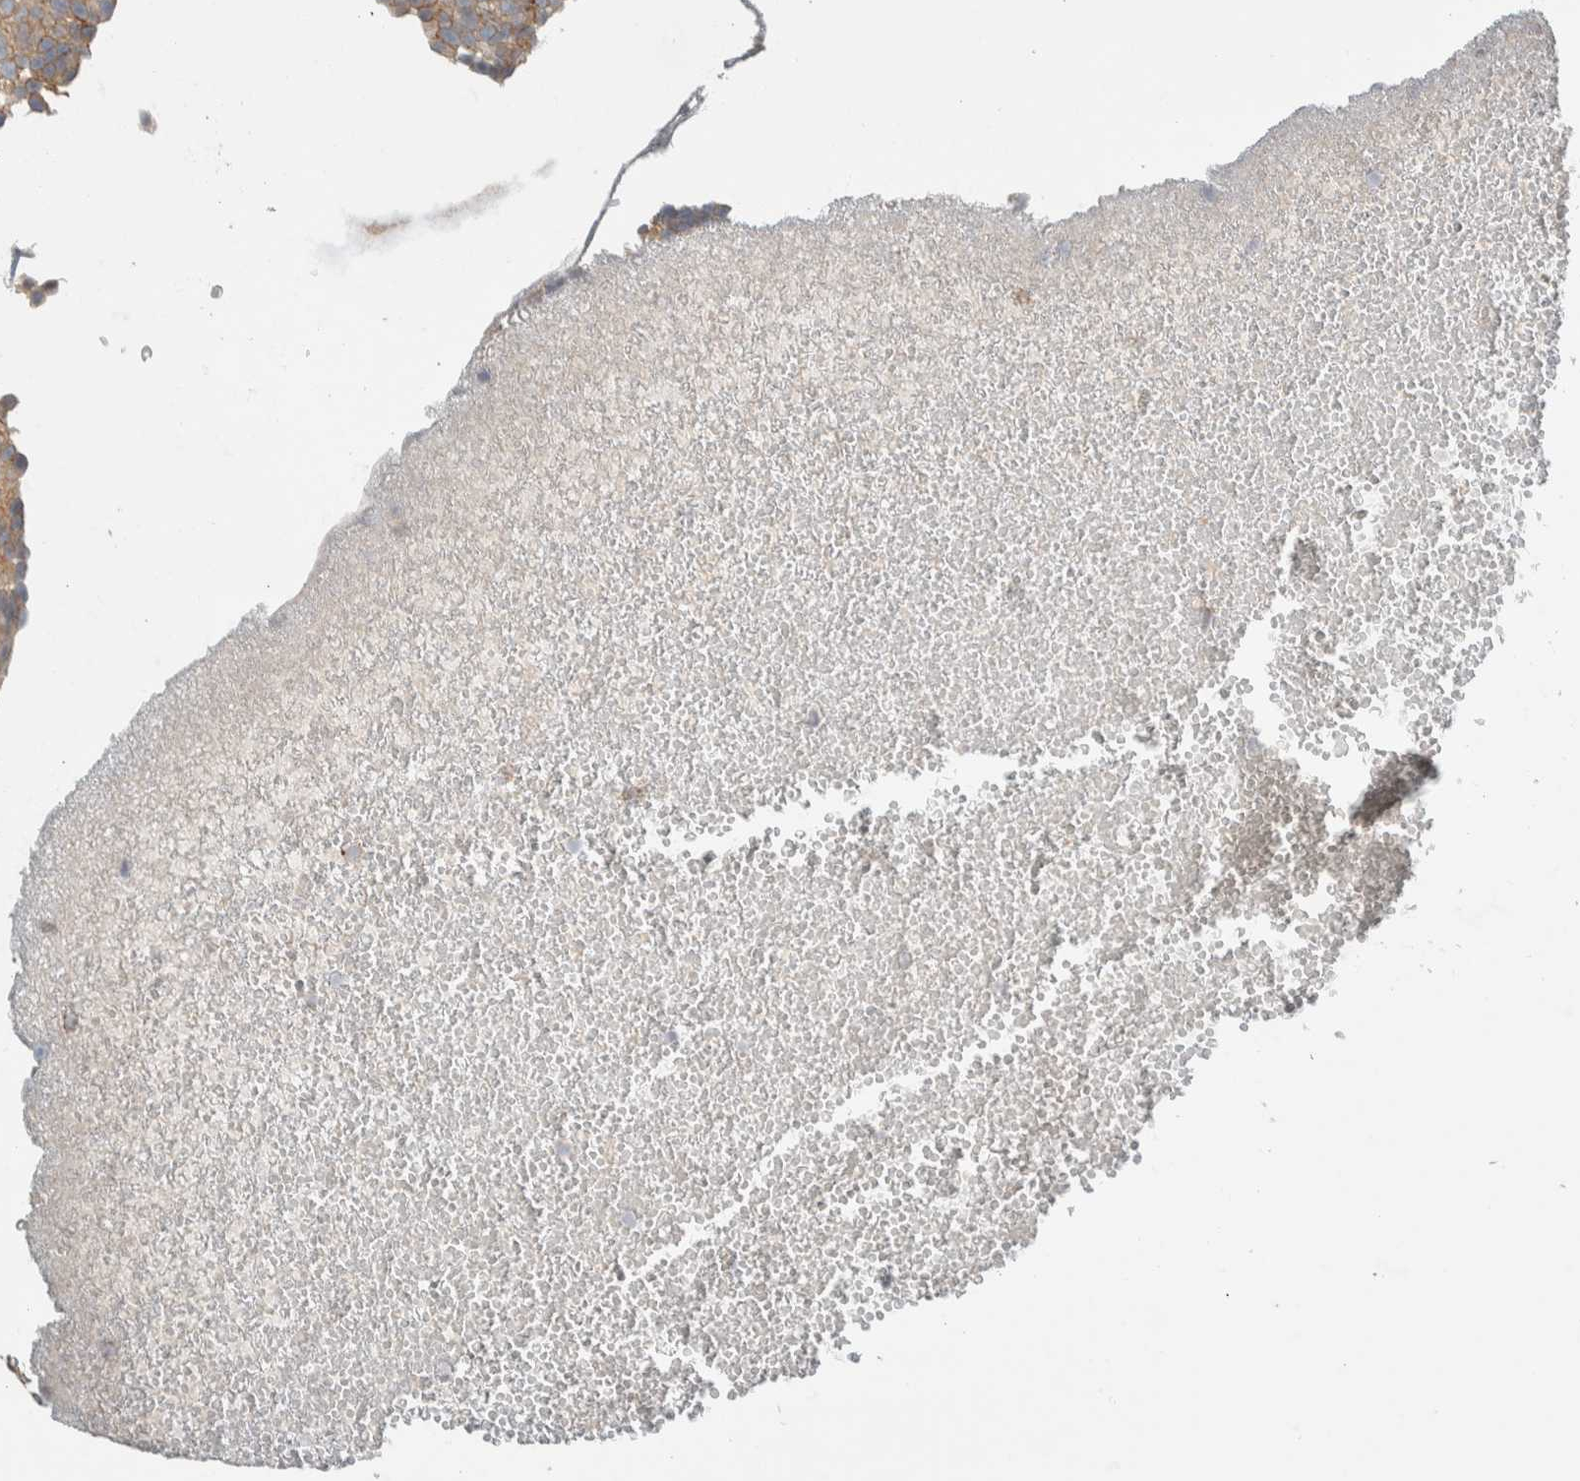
{"staining": {"intensity": "weak", "quantity": ">75%", "location": "cytoplasmic/membranous"}, "tissue": "urothelial cancer", "cell_type": "Tumor cells", "image_type": "cancer", "snomed": [{"axis": "morphology", "description": "Urothelial carcinoma, Low grade"}, {"axis": "topography", "description": "Urinary bladder"}], "caption": "Urothelial cancer stained with IHC reveals weak cytoplasmic/membranous positivity in about >75% of tumor cells. (Stains: DAB in brown, nuclei in blue, Microscopy: brightfield microscopy at high magnification).", "gene": "MPRIP", "patient": {"sex": "male", "age": 78}}